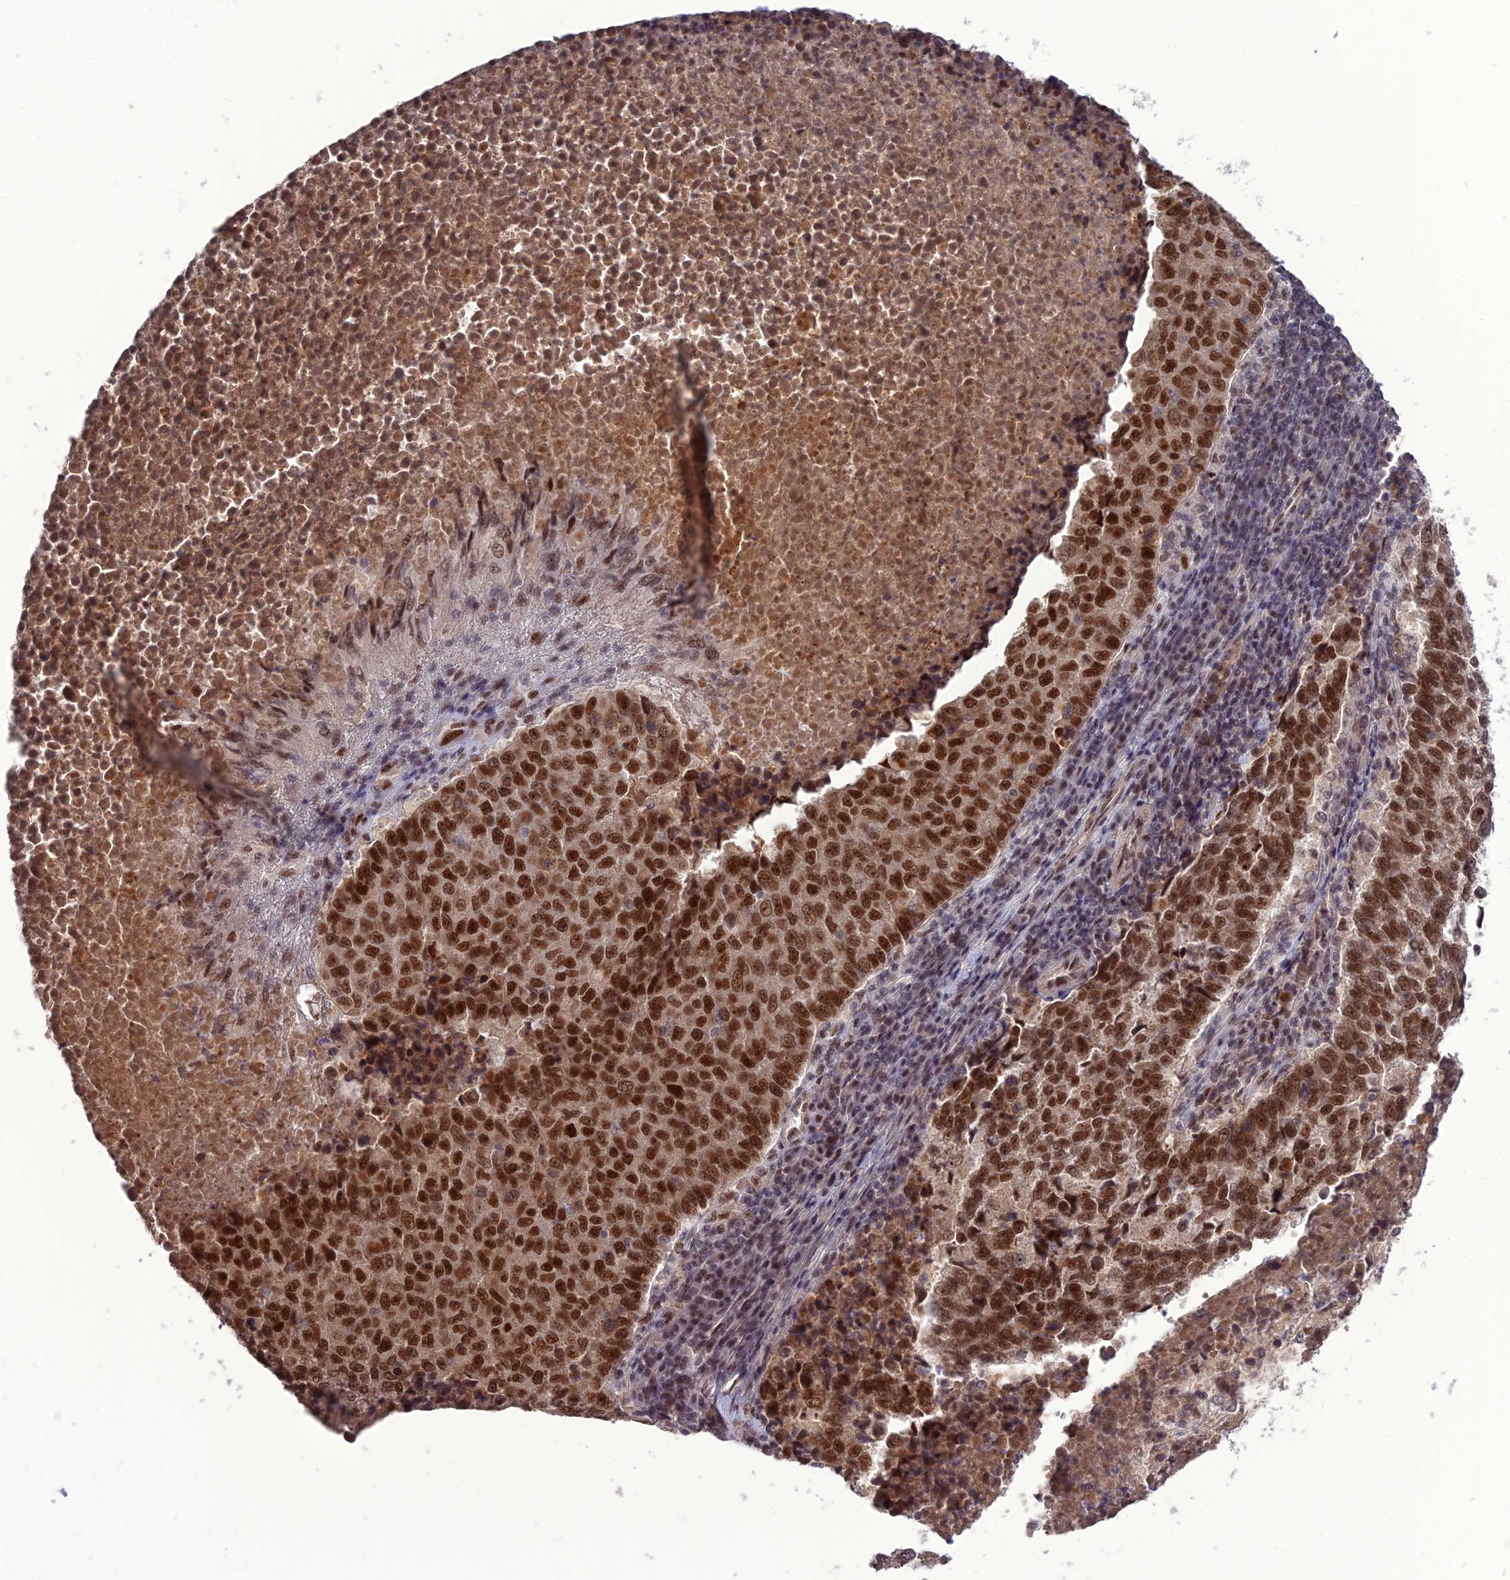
{"staining": {"intensity": "strong", "quantity": ">75%", "location": "nuclear"}, "tissue": "lung cancer", "cell_type": "Tumor cells", "image_type": "cancer", "snomed": [{"axis": "morphology", "description": "Squamous cell carcinoma, NOS"}, {"axis": "topography", "description": "Lung"}], "caption": "Immunohistochemical staining of squamous cell carcinoma (lung) exhibits strong nuclear protein expression in approximately >75% of tumor cells. Nuclei are stained in blue.", "gene": "DIS3", "patient": {"sex": "male", "age": 73}}